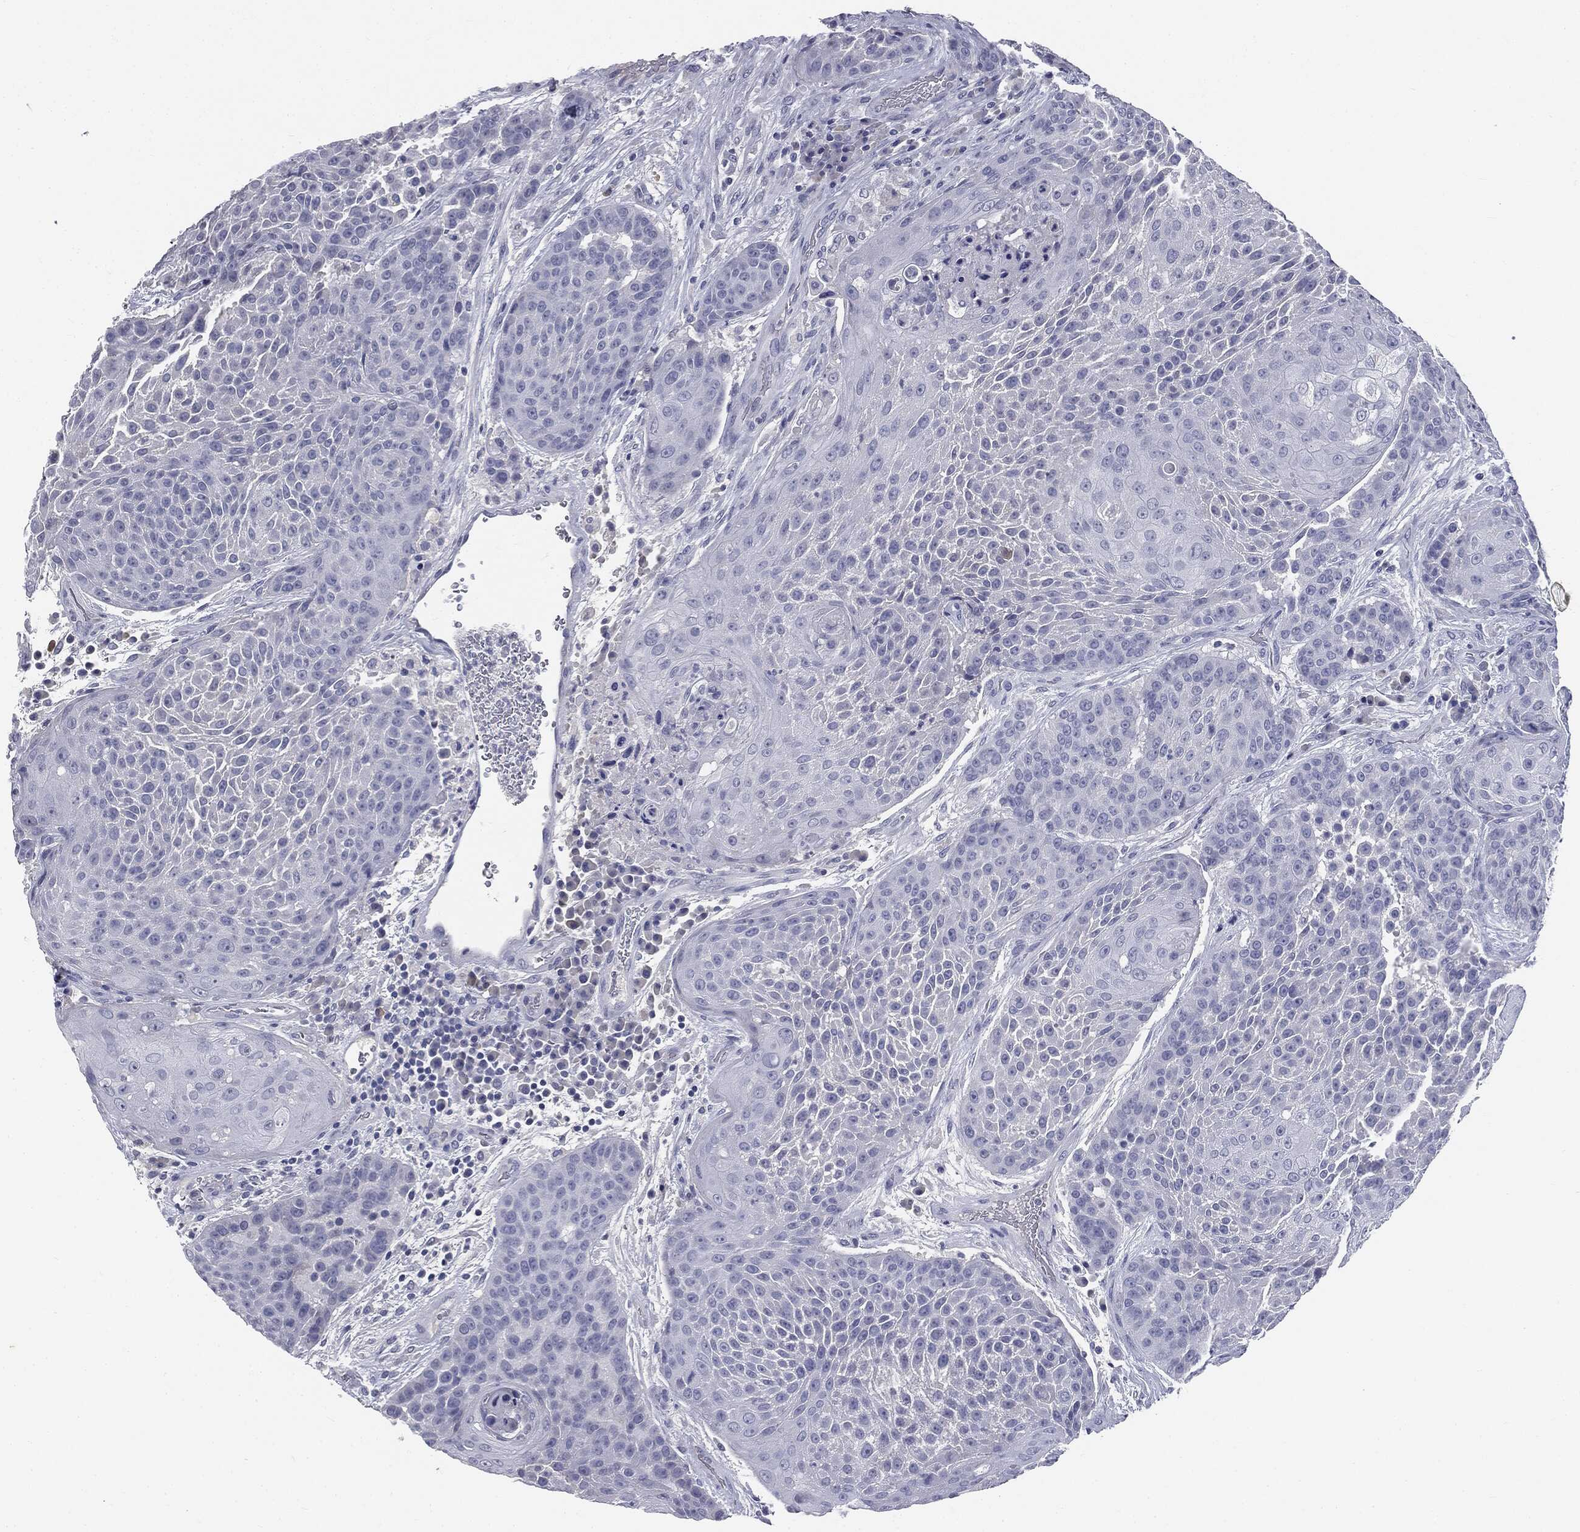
{"staining": {"intensity": "negative", "quantity": "none", "location": "none"}, "tissue": "urothelial cancer", "cell_type": "Tumor cells", "image_type": "cancer", "snomed": [{"axis": "morphology", "description": "Urothelial carcinoma, High grade"}, {"axis": "topography", "description": "Urinary bladder"}], "caption": "Immunohistochemical staining of urothelial carcinoma (high-grade) demonstrates no significant positivity in tumor cells.", "gene": "AFP", "patient": {"sex": "female", "age": 63}}